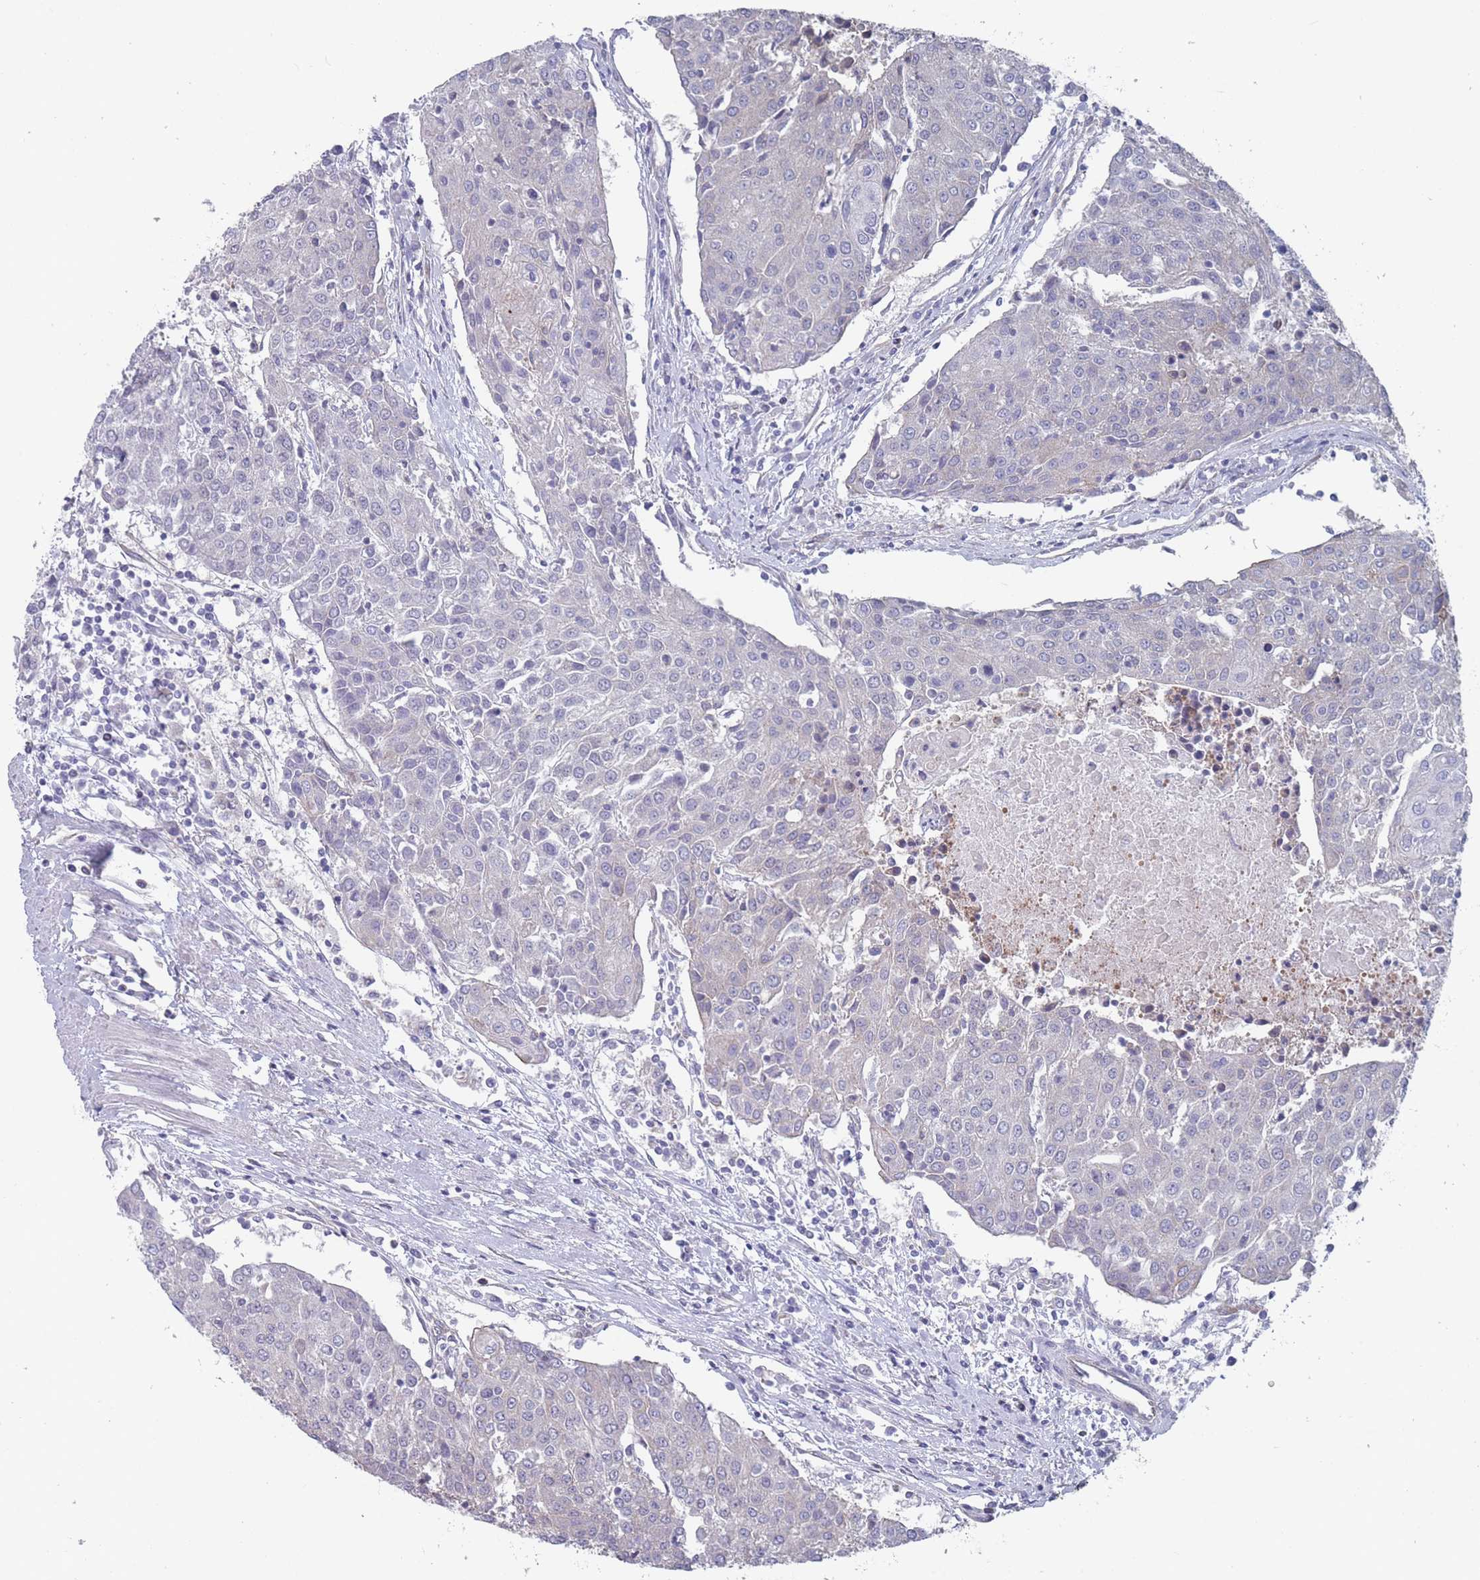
{"staining": {"intensity": "negative", "quantity": "none", "location": "none"}, "tissue": "urothelial cancer", "cell_type": "Tumor cells", "image_type": "cancer", "snomed": [{"axis": "morphology", "description": "Urothelial carcinoma, High grade"}, {"axis": "topography", "description": "Urinary bladder"}], "caption": "An image of urothelial cancer stained for a protein displays no brown staining in tumor cells.", "gene": "SLC1A6", "patient": {"sex": "female", "age": 85}}